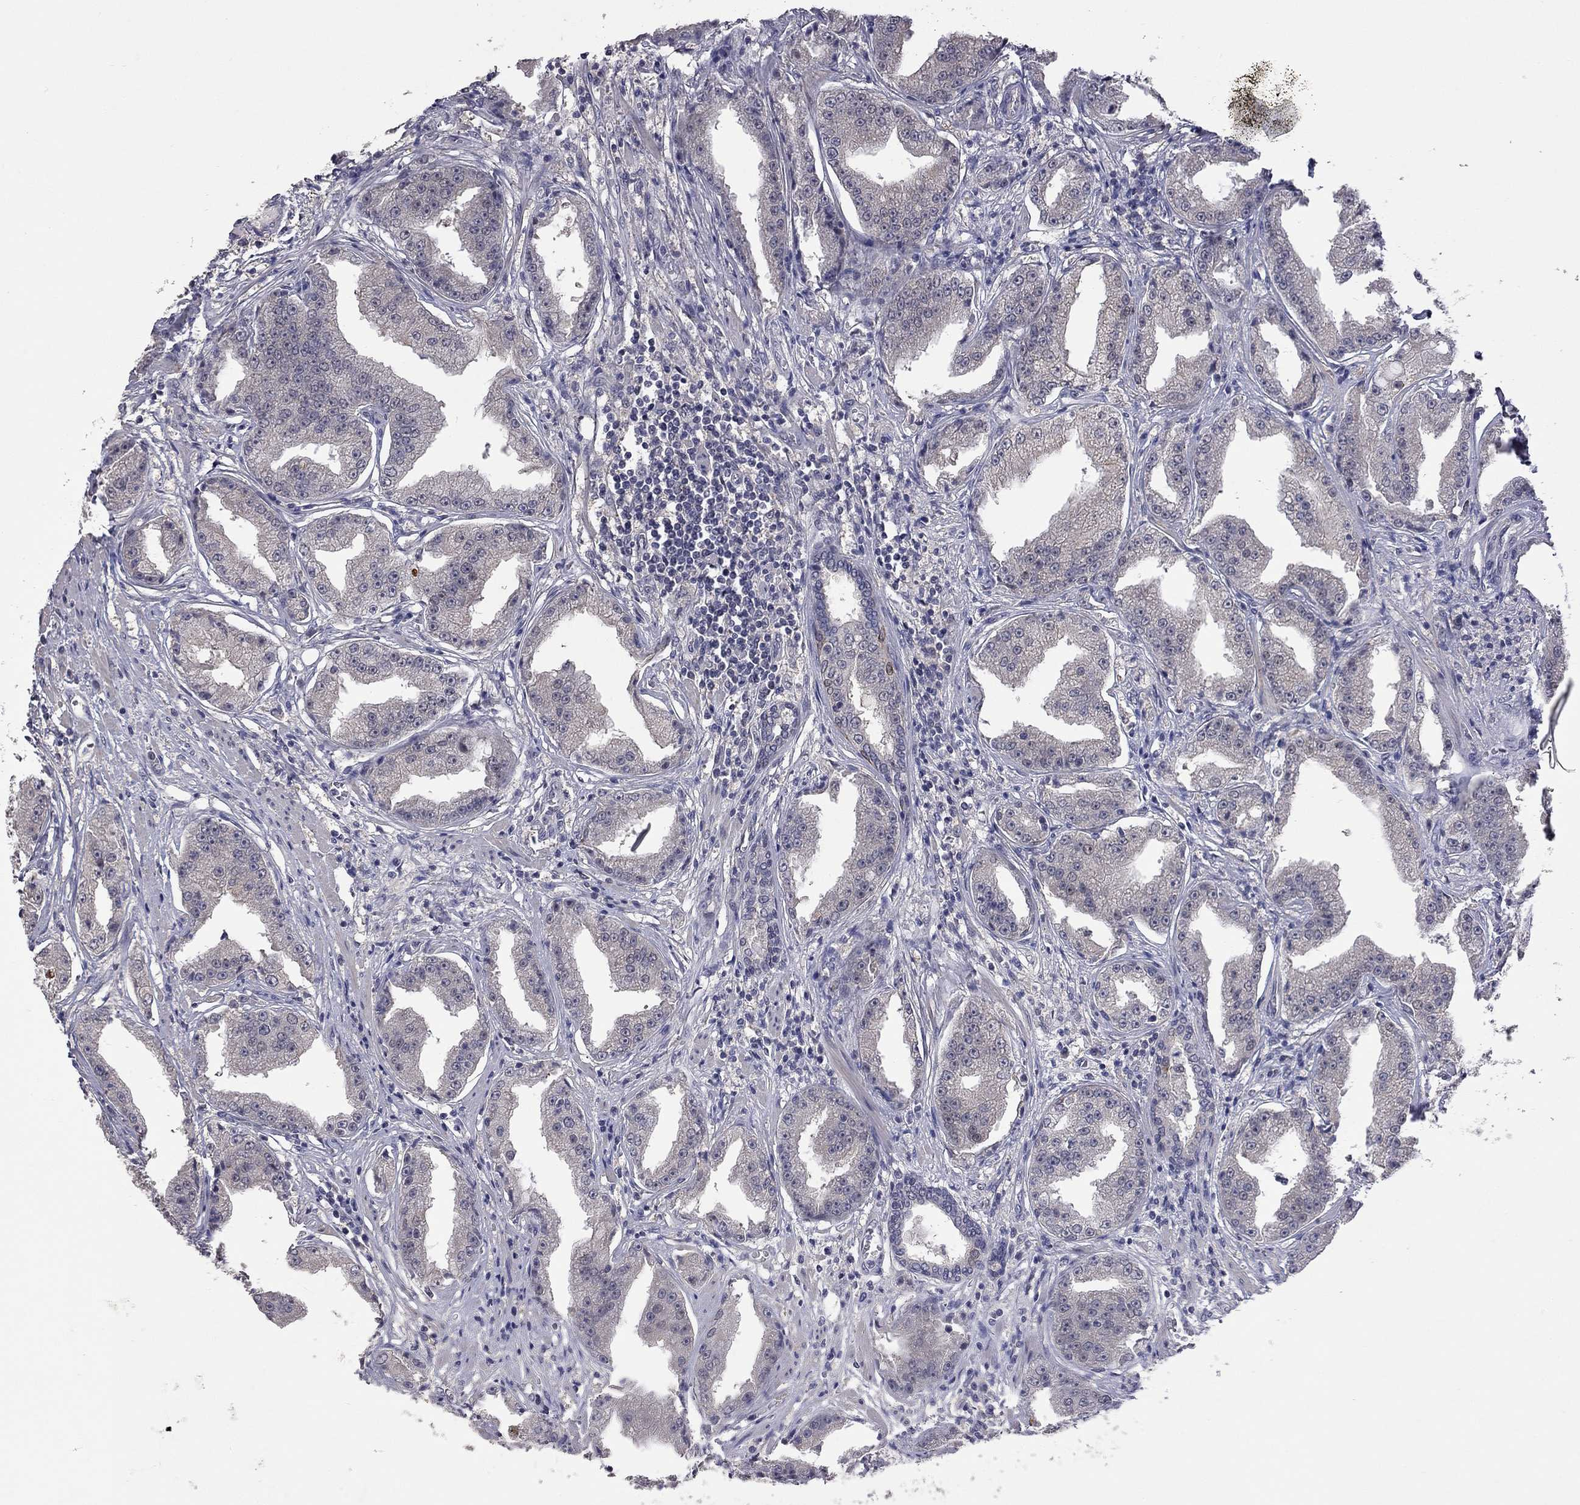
{"staining": {"intensity": "negative", "quantity": "none", "location": "none"}, "tissue": "prostate cancer", "cell_type": "Tumor cells", "image_type": "cancer", "snomed": [{"axis": "morphology", "description": "Adenocarcinoma, Low grade"}, {"axis": "topography", "description": "Prostate"}], "caption": "Immunohistochemistry image of human prostate cancer stained for a protein (brown), which reveals no positivity in tumor cells.", "gene": "FABP12", "patient": {"sex": "male", "age": 62}}